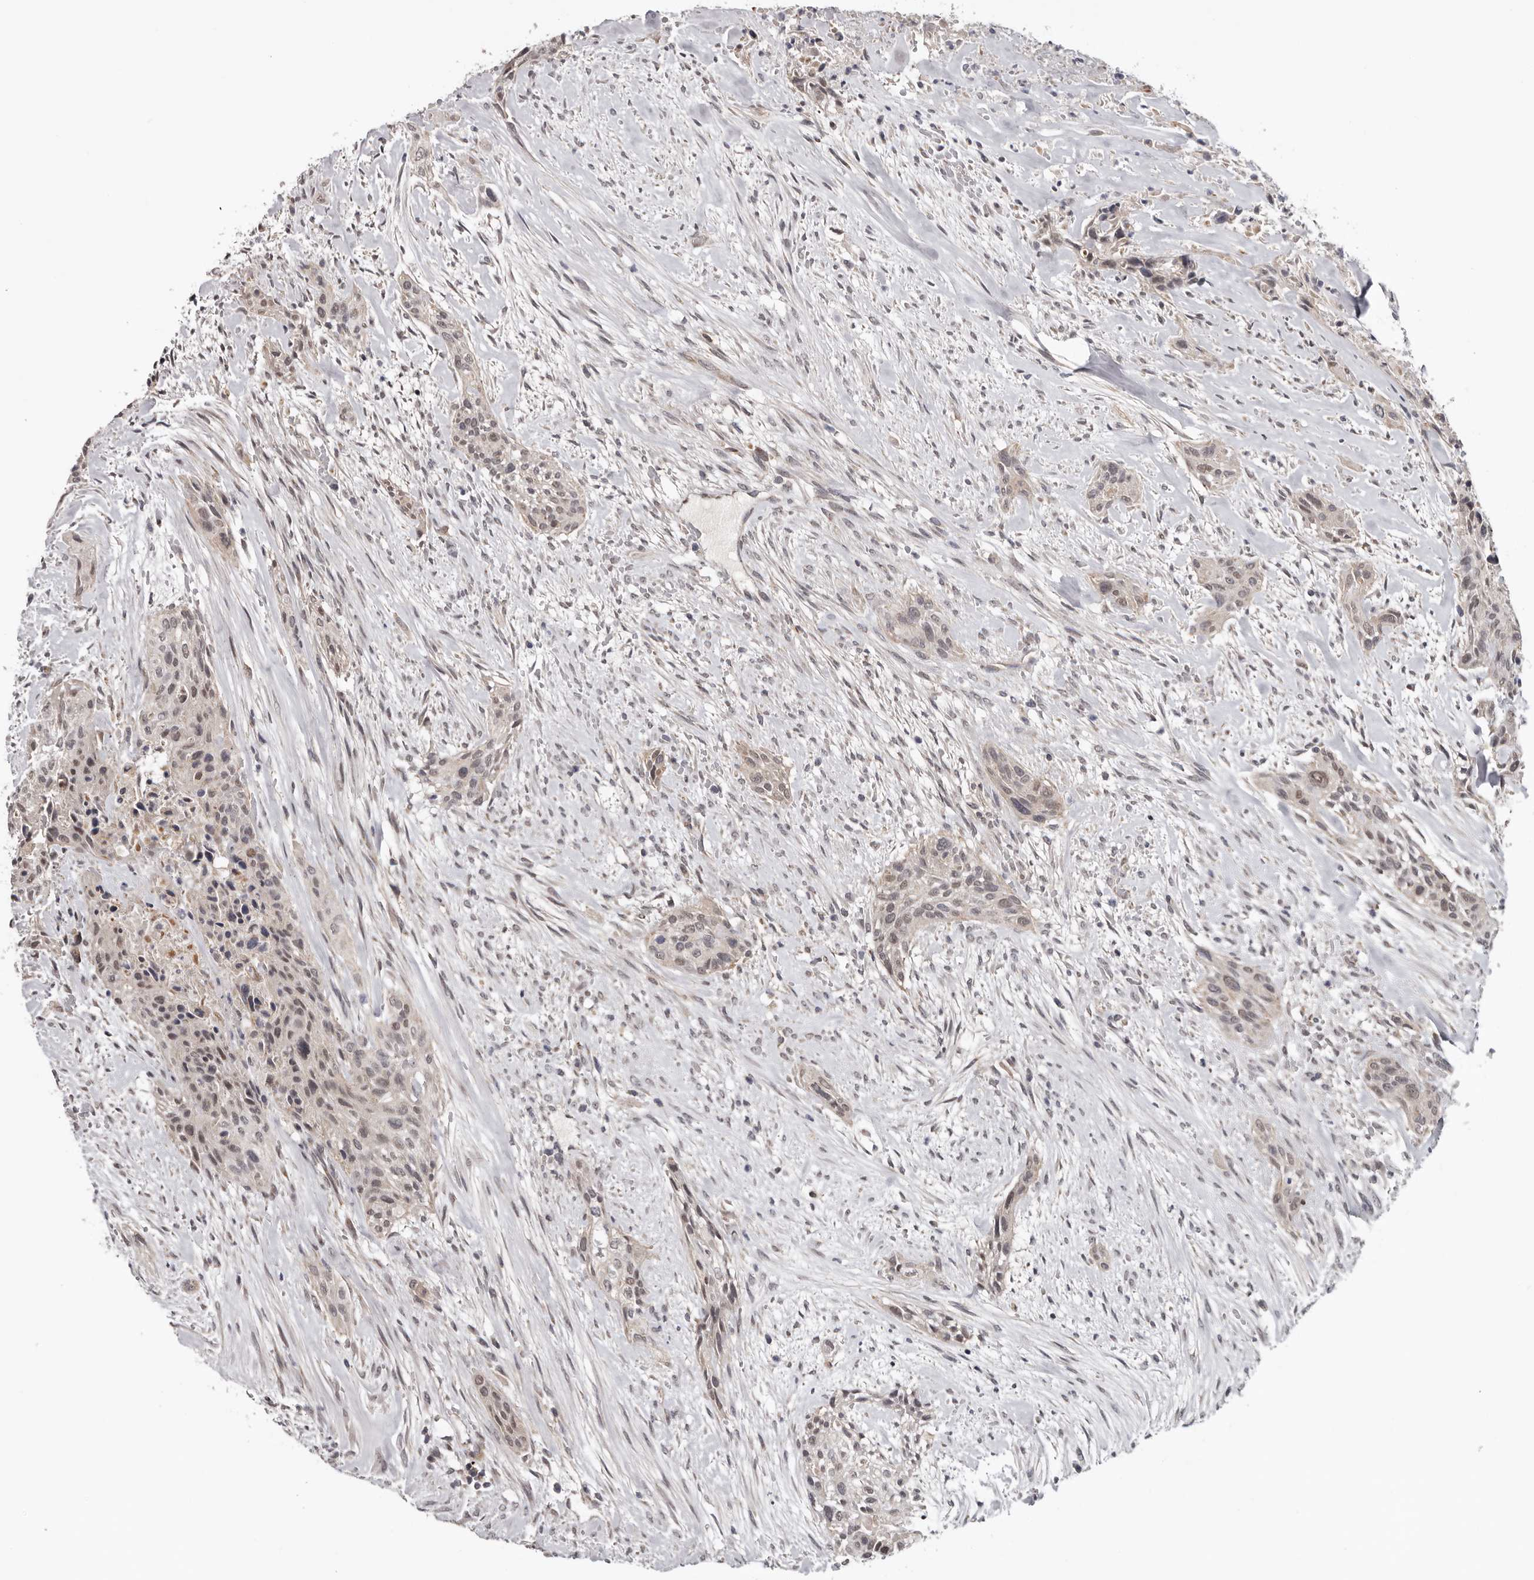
{"staining": {"intensity": "weak", "quantity": ">75%", "location": "nuclear"}, "tissue": "urothelial cancer", "cell_type": "Tumor cells", "image_type": "cancer", "snomed": [{"axis": "morphology", "description": "Urothelial carcinoma, High grade"}, {"axis": "topography", "description": "Urinary bladder"}], "caption": "High-power microscopy captured an immunohistochemistry (IHC) micrograph of urothelial carcinoma (high-grade), revealing weak nuclear expression in approximately >75% of tumor cells. (brown staining indicates protein expression, while blue staining denotes nuclei).", "gene": "MOGAT2", "patient": {"sex": "male", "age": 35}}